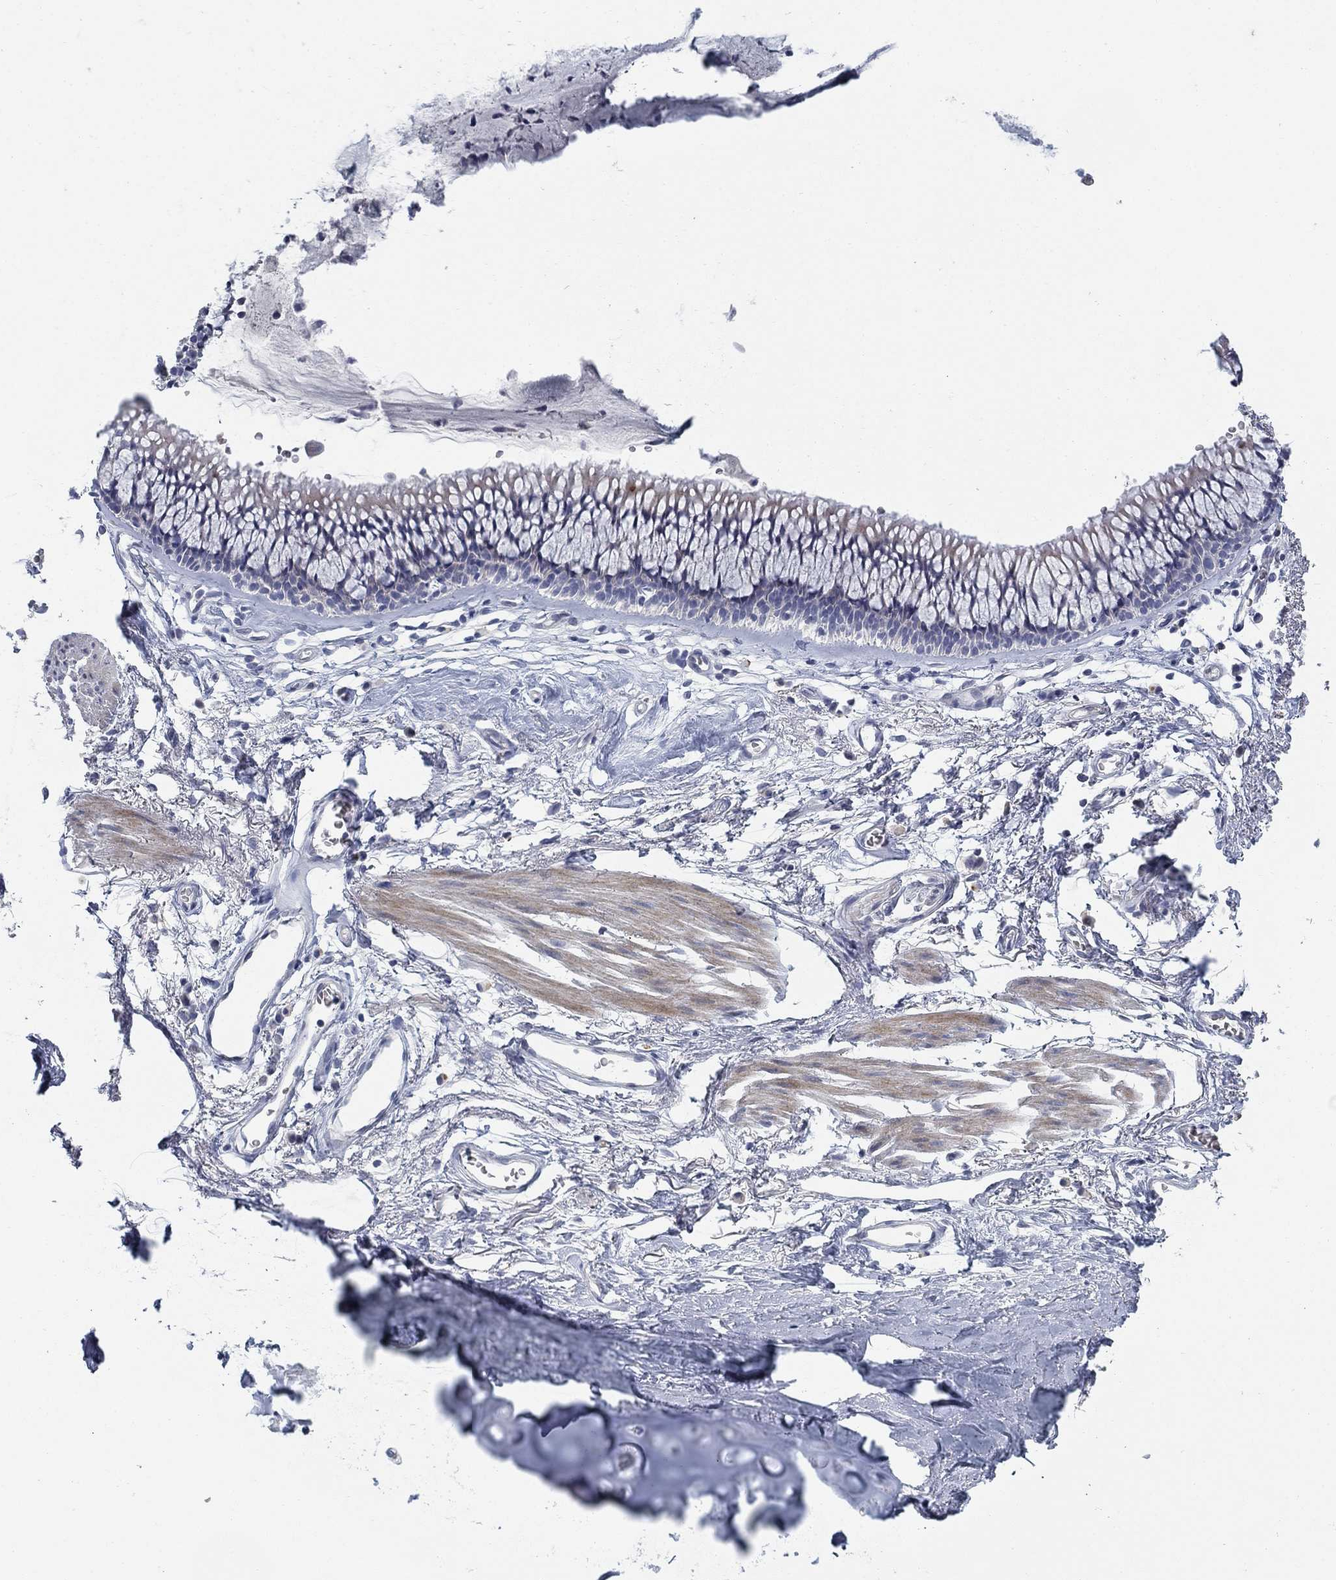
{"staining": {"intensity": "negative", "quantity": "none", "location": "none"}, "tissue": "soft tissue", "cell_type": "Fibroblasts", "image_type": "normal", "snomed": [{"axis": "morphology", "description": "Normal tissue, NOS"}, {"axis": "topography", "description": "Cartilage tissue"}, {"axis": "topography", "description": "Bronchus"}], "caption": "Immunohistochemistry image of unremarkable soft tissue: human soft tissue stained with DAB demonstrates no significant protein expression in fibroblasts.", "gene": "DNER", "patient": {"sex": "female", "age": 79}}